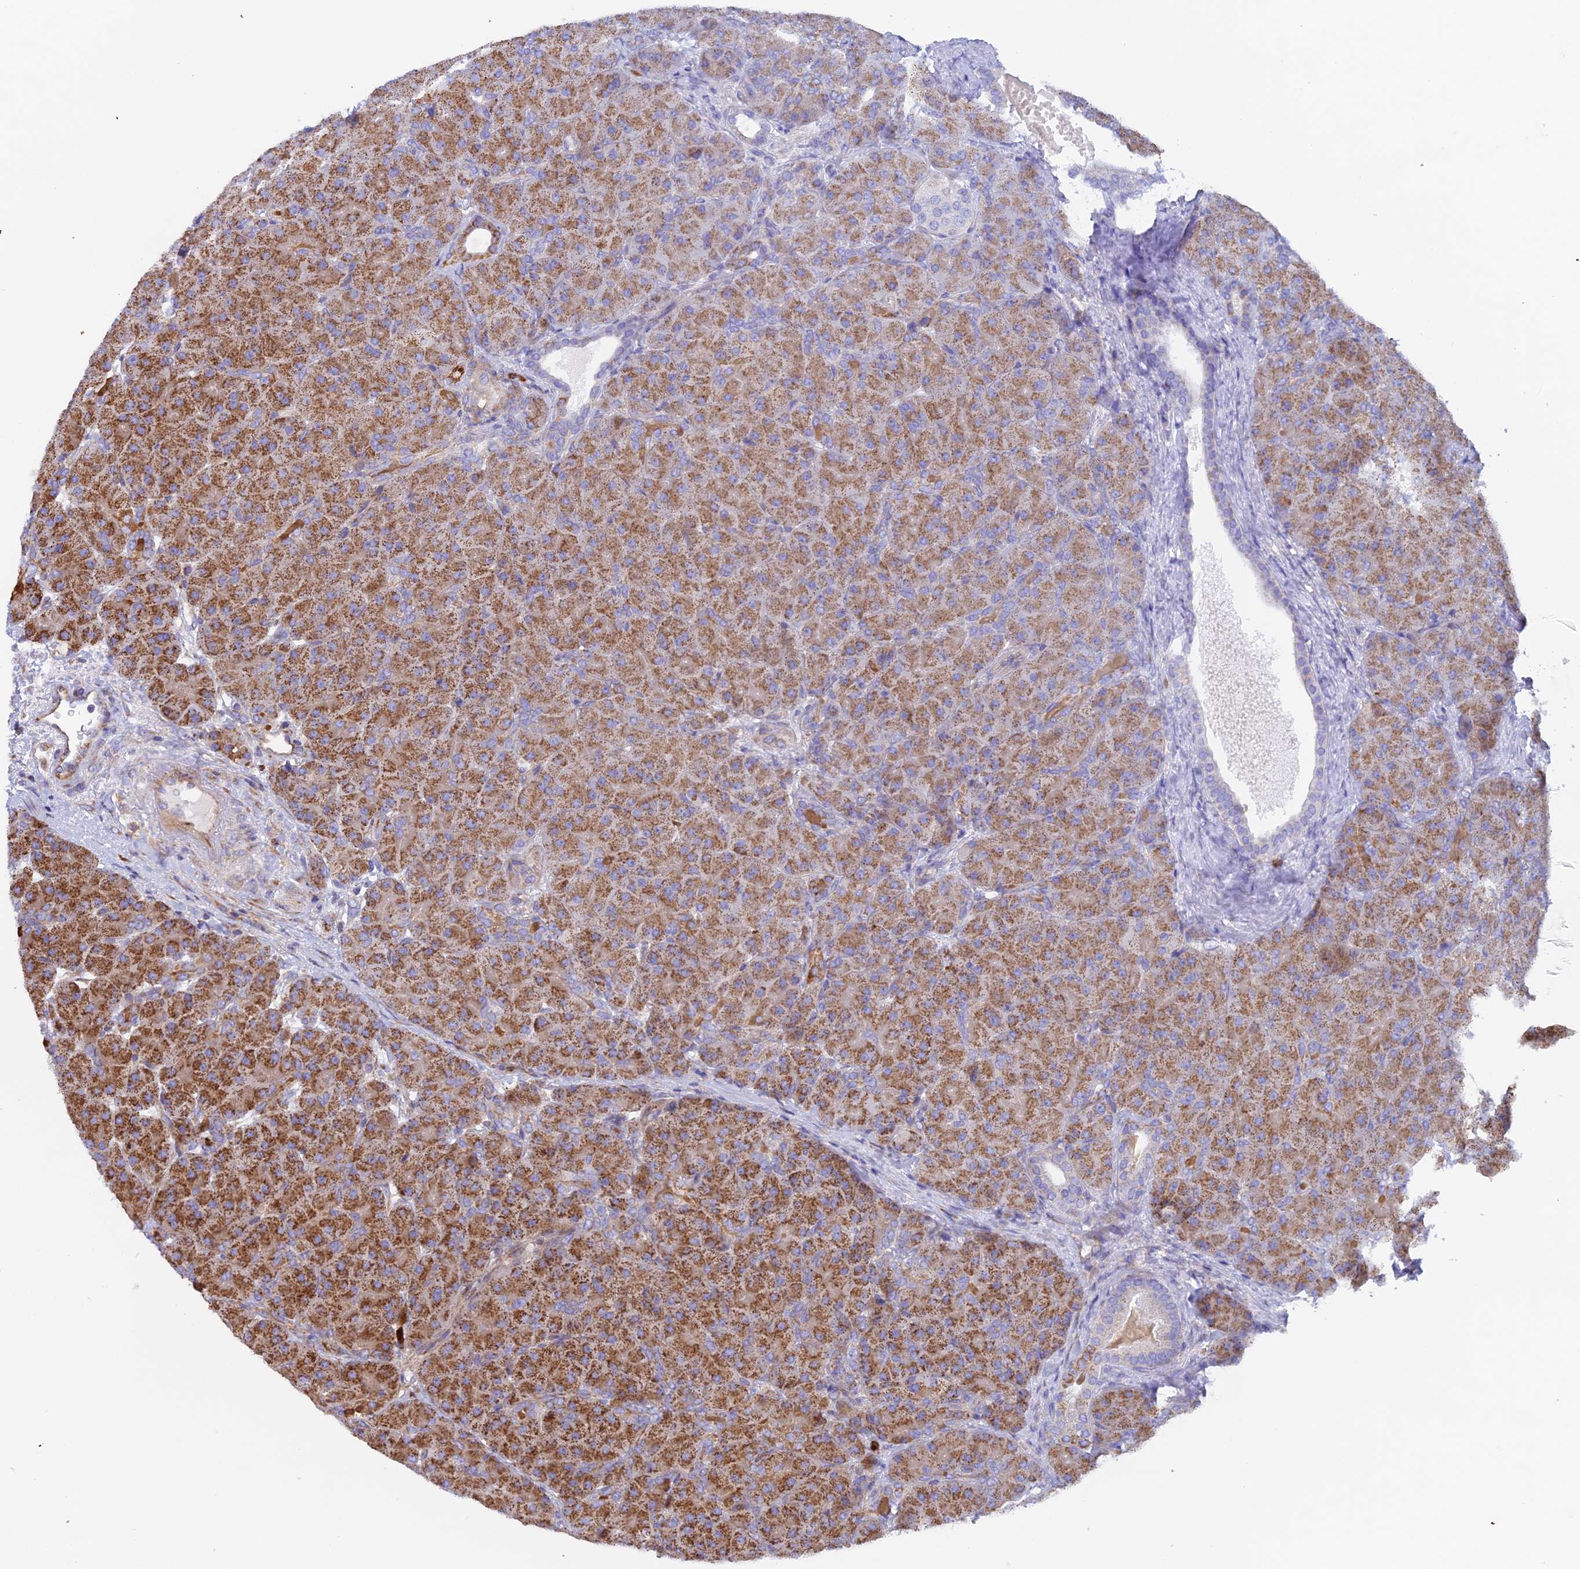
{"staining": {"intensity": "moderate", "quantity": ">75%", "location": "cytoplasmic/membranous"}, "tissue": "pancreas", "cell_type": "Exocrine glandular cells", "image_type": "normal", "snomed": [{"axis": "morphology", "description": "Normal tissue, NOS"}, {"axis": "topography", "description": "Pancreas"}], "caption": "Immunohistochemical staining of unremarkable pancreas displays >75% levels of moderate cytoplasmic/membranous protein expression in approximately >75% of exocrine glandular cells.", "gene": "CLCN7", "patient": {"sex": "male", "age": 66}}